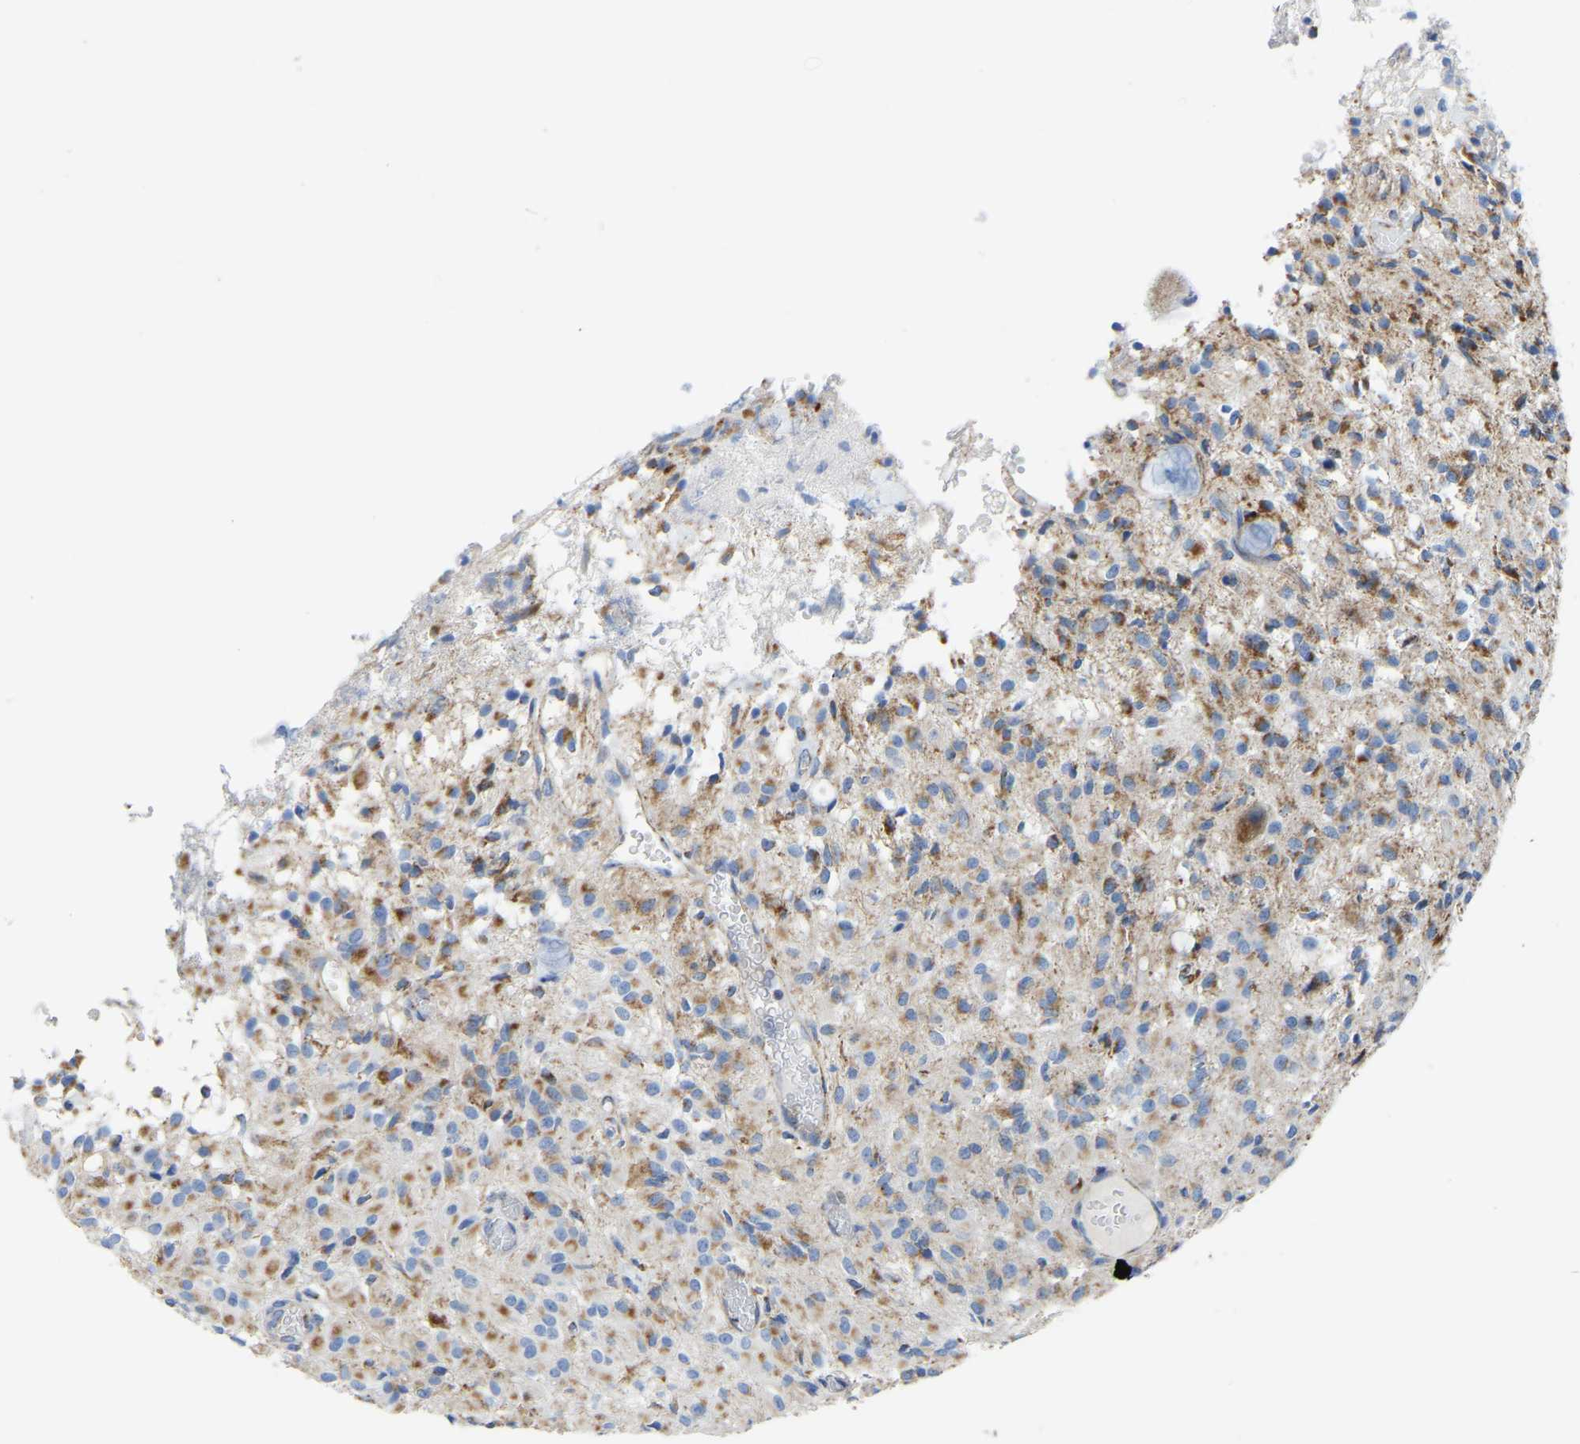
{"staining": {"intensity": "moderate", "quantity": ">75%", "location": "cytoplasmic/membranous"}, "tissue": "glioma", "cell_type": "Tumor cells", "image_type": "cancer", "snomed": [{"axis": "morphology", "description": "Glioma, malignant, High grade"}, {"axis": "topography", "description": "Brain"}], "caption": "A brown stain highlights moderate cytoplasmic/membranous positivity of a protein in human glioma tumor cells. (DAB (3,3'-diaminobenzidine) IHC, brown staining for protein, blue staining for nuclei).", "gene": "ETFA", "patient": {"sex": "female", "age": 59}}